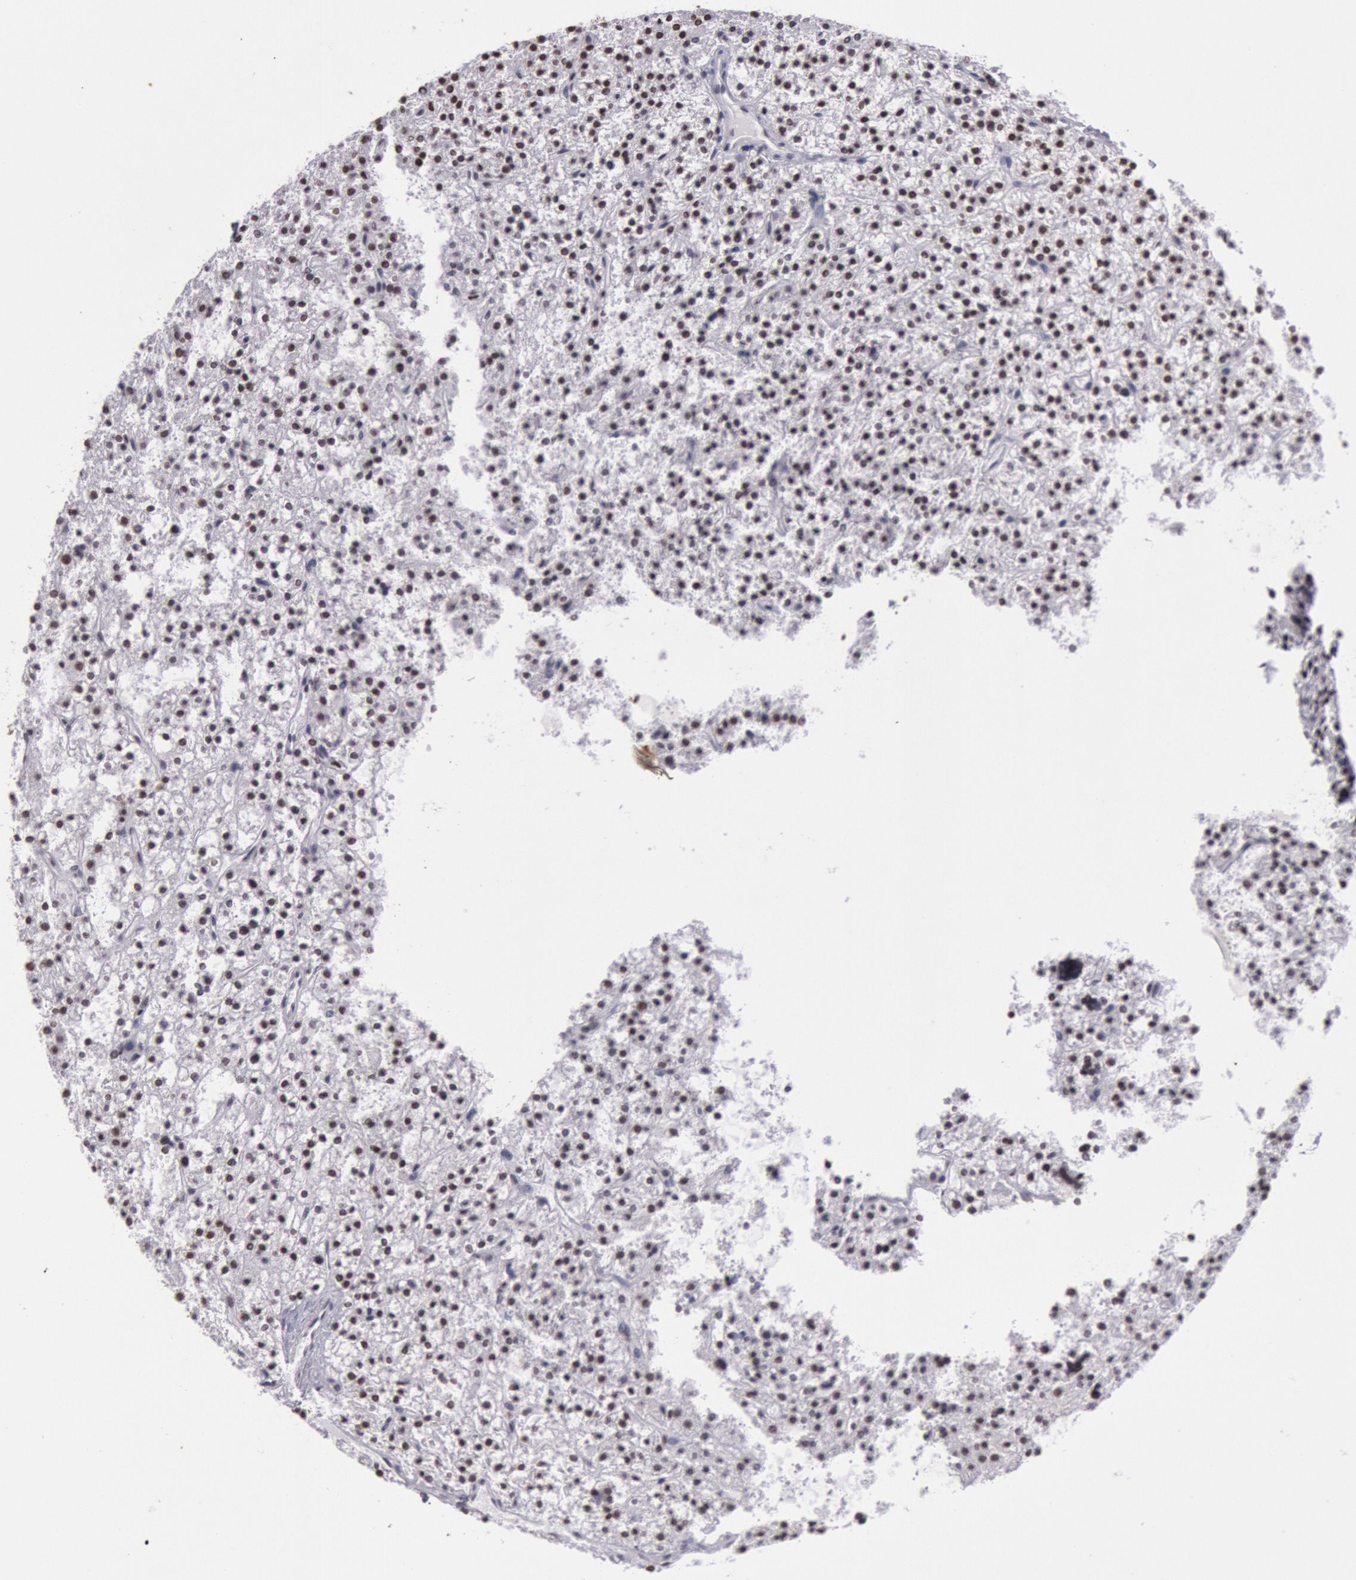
{"staining": {"intensity": "strong", "quantity": "25%-75%", "location": "nuclear"}, "tissue": "parathyroid gland", "cell_type": "Glandular cells", "image_type": "normal", "snomed": [{"axis": "morphology", "description": "Normal tissue, NOS"}, {"axis": "topography", "description": "Parathyroid gland"}], "caption": "Immunohistochemical staining of unremarkable parathyroid gland exhibits 25%-75% levels of strong nuclear protein positivity in approximately 25%-75% of glandular cells. (DAB IHC with brightfield microscopy, high magnification).", "gene": "NKAP", "patient": {"sex": "female", "age": 74}}